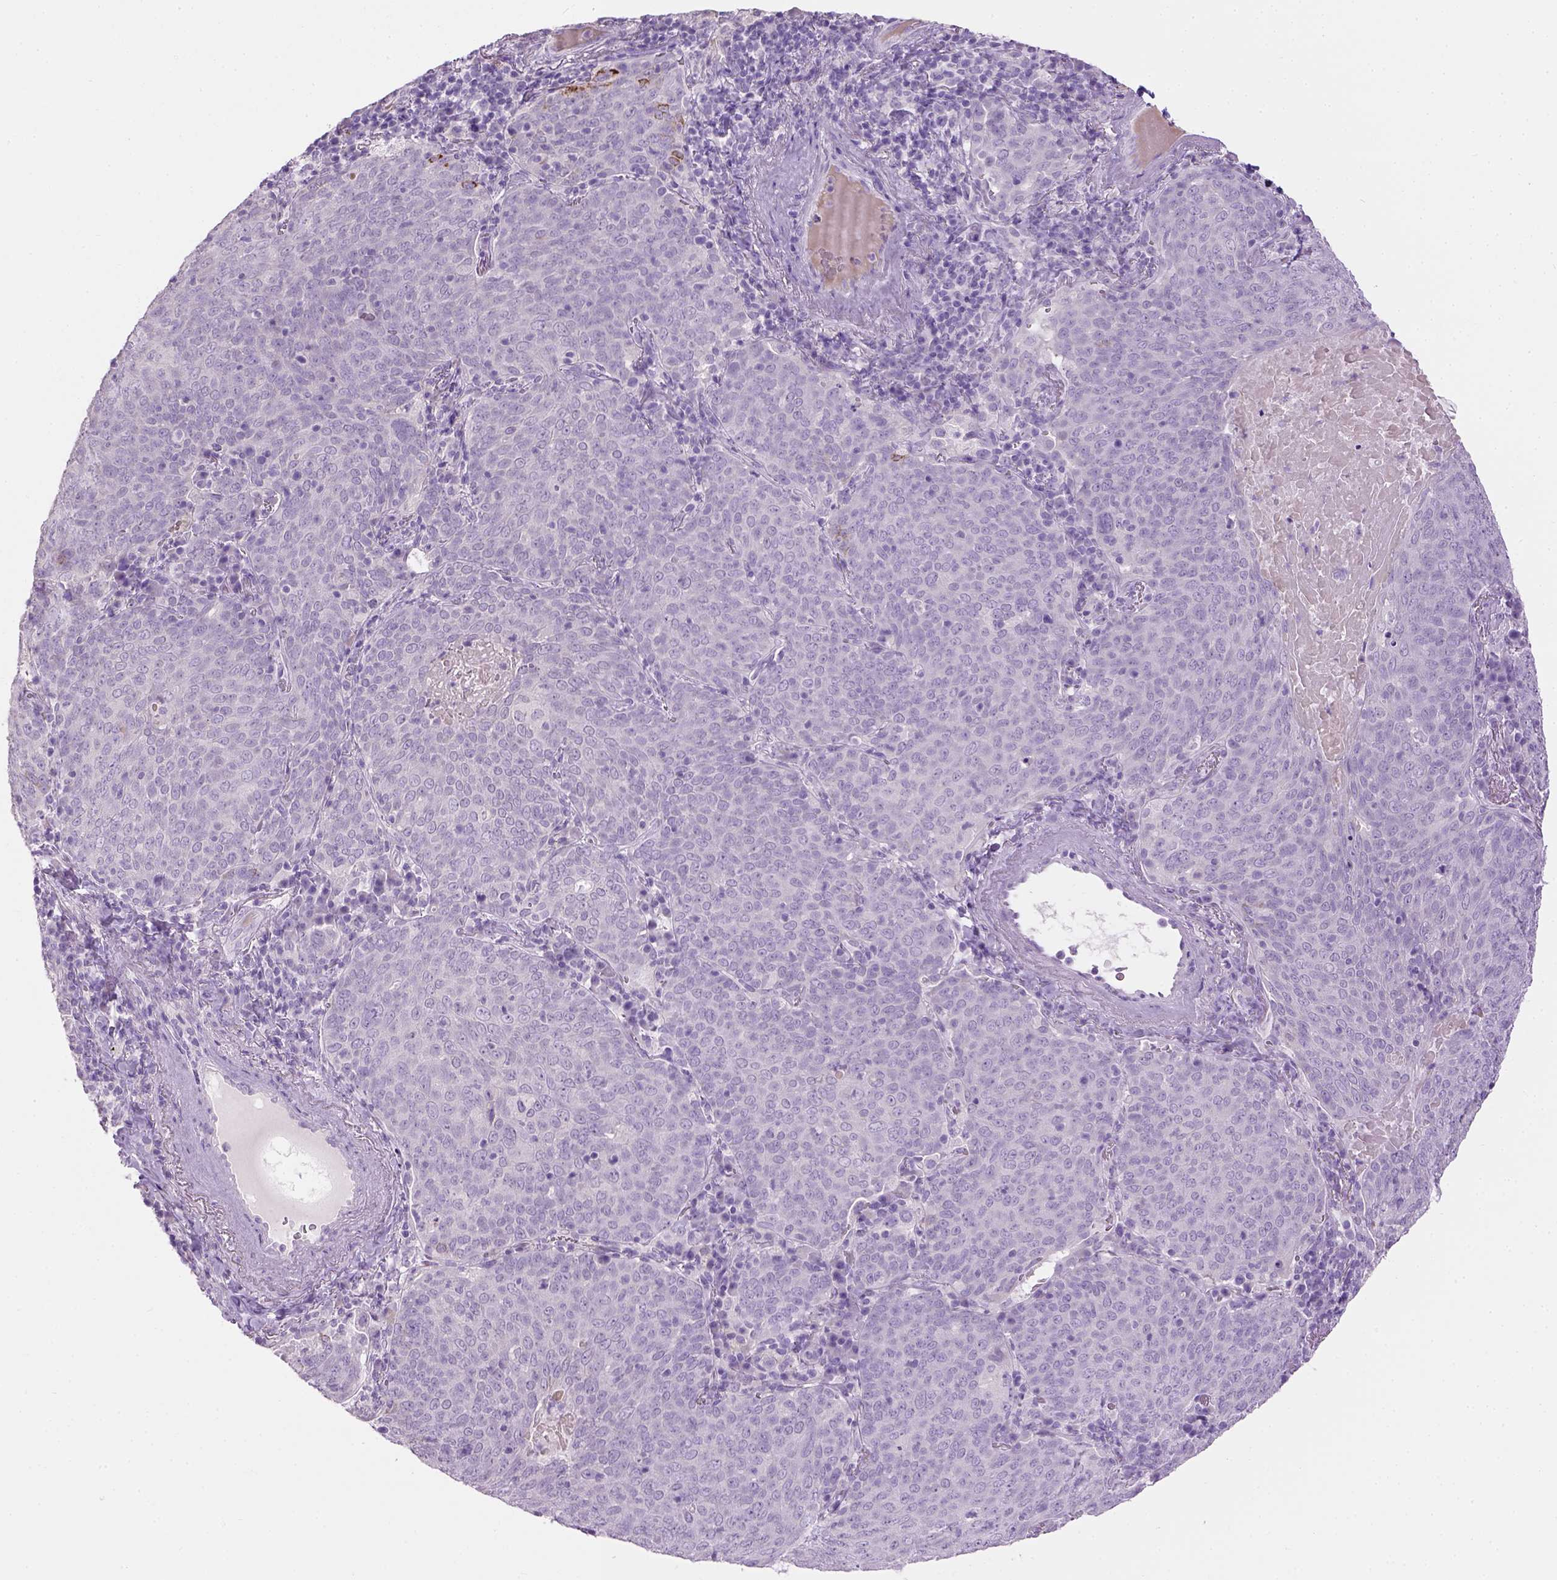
{"staining": {"intensity": "negative", "quantity": "none", "location": "none"}, "tissue": "lung cancer", "cell_type": "Tumor cells", "image_type": "cancer", "snomed": [{"axis": "morphology", "description": "Squamous cell carcinoma, NOS"}, {"axis": "topography", "description": "Lung"}], "caption": "This histopathology image is of lung squamous cell carcinoma stained with immunohistochemistry to label a protein in brown with the nuclei are counter-stained blue. There is no expression in tumor cells. (DAB (3,3'-diaminobenzidine) IHC with hematoxylin counter stain).", "gene": "CYP24A1", "patient": {"sex": "male", "age": 82}}